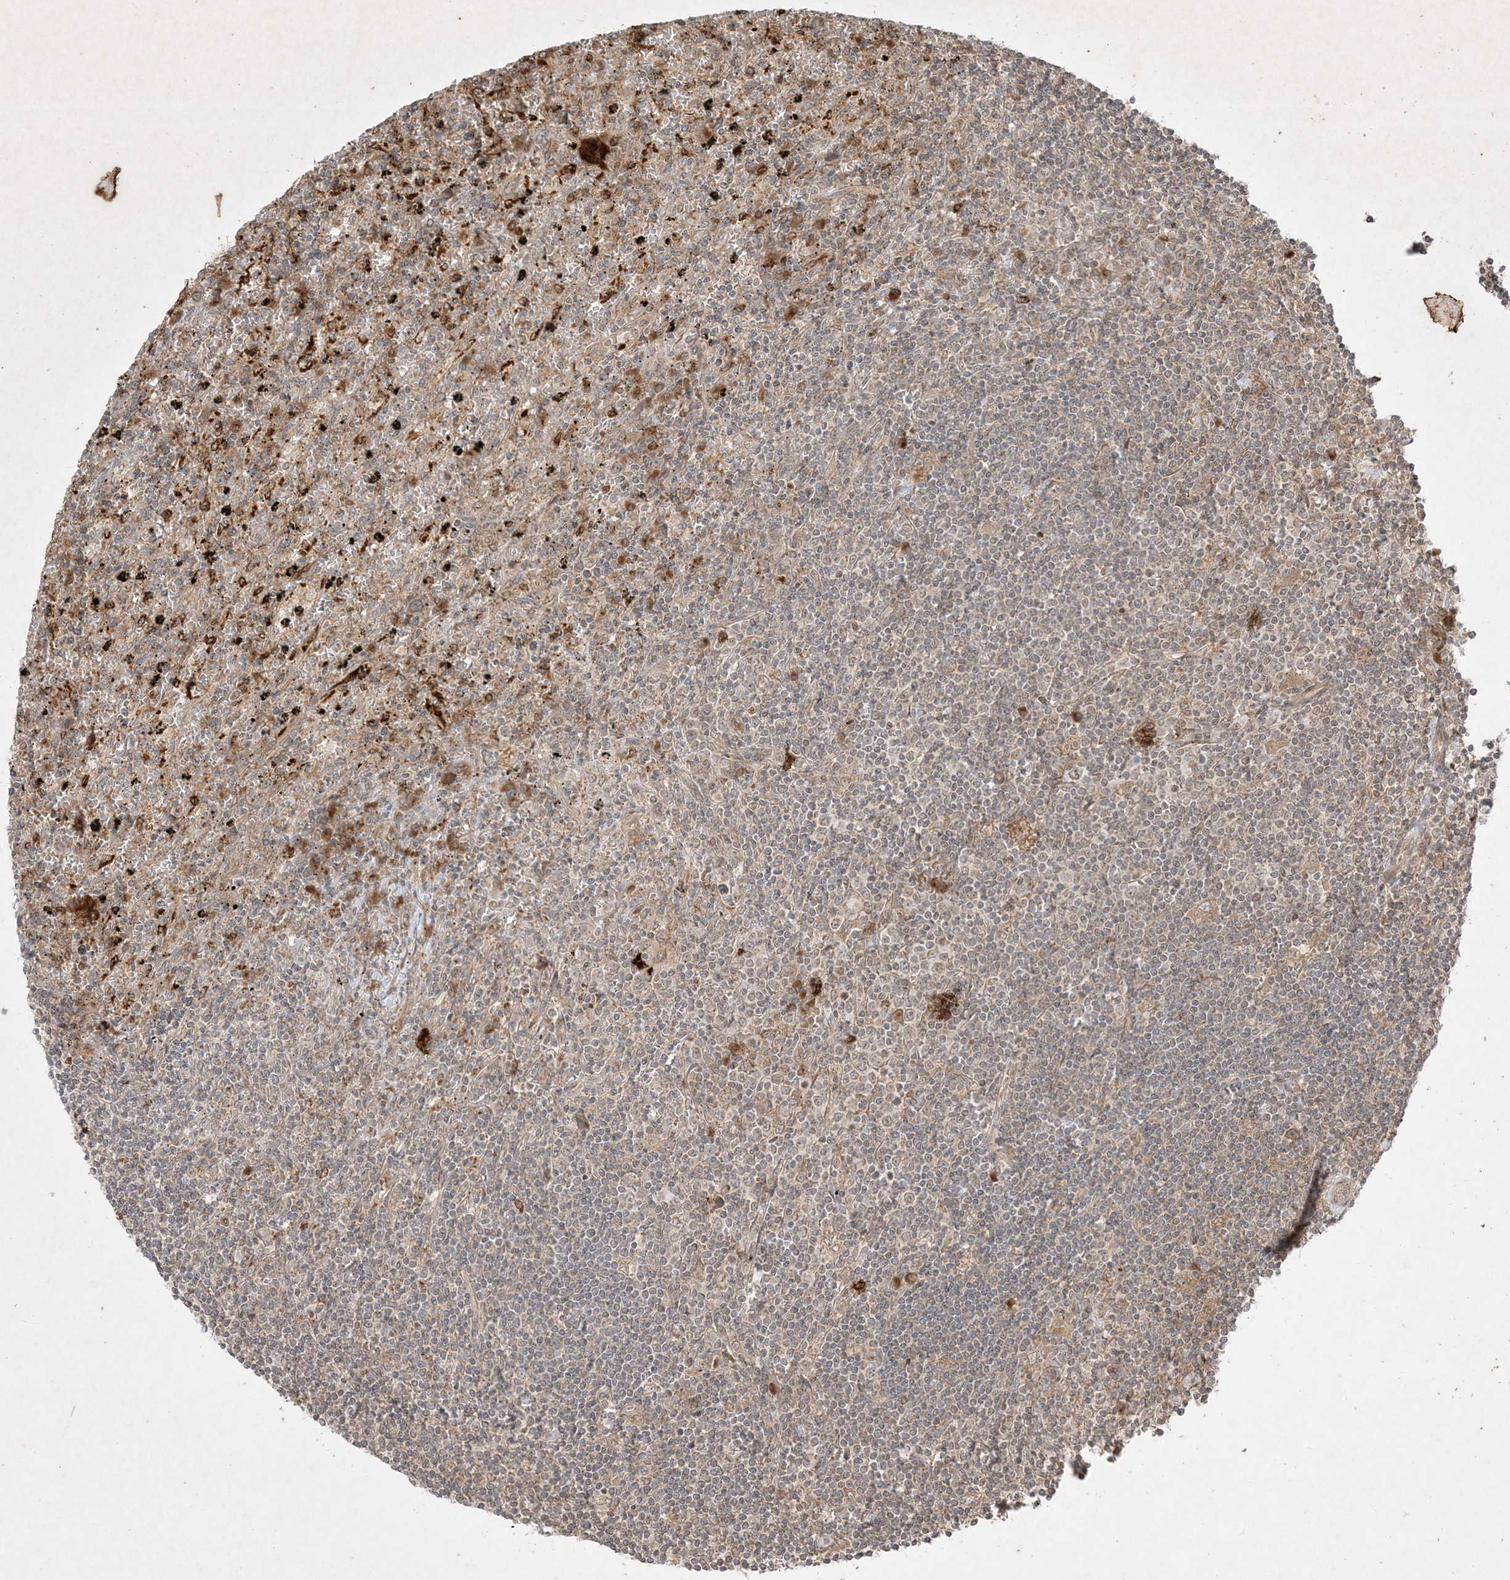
{"staining": {"intensity": "weak", "quantity": "<25%", "location": "cytoplasmic/membranous"}, "tissue": "lymphoma", "cell_type": "Tumor cells", "image_type": "cancer", "snomed": [{"axis": "morphology", "description": "Malignant lymphoma, non-Hodgkin's type, Low grade"}, {"axis": "topography", "description": "Spleen"}], "caption": "Tumor cells are negative for brown protein staining in malignant lymphoma, non-Hodgkin's type (low-grade).", "gene": "PTK6", "patient": {"sex": "male", "age": 76}}